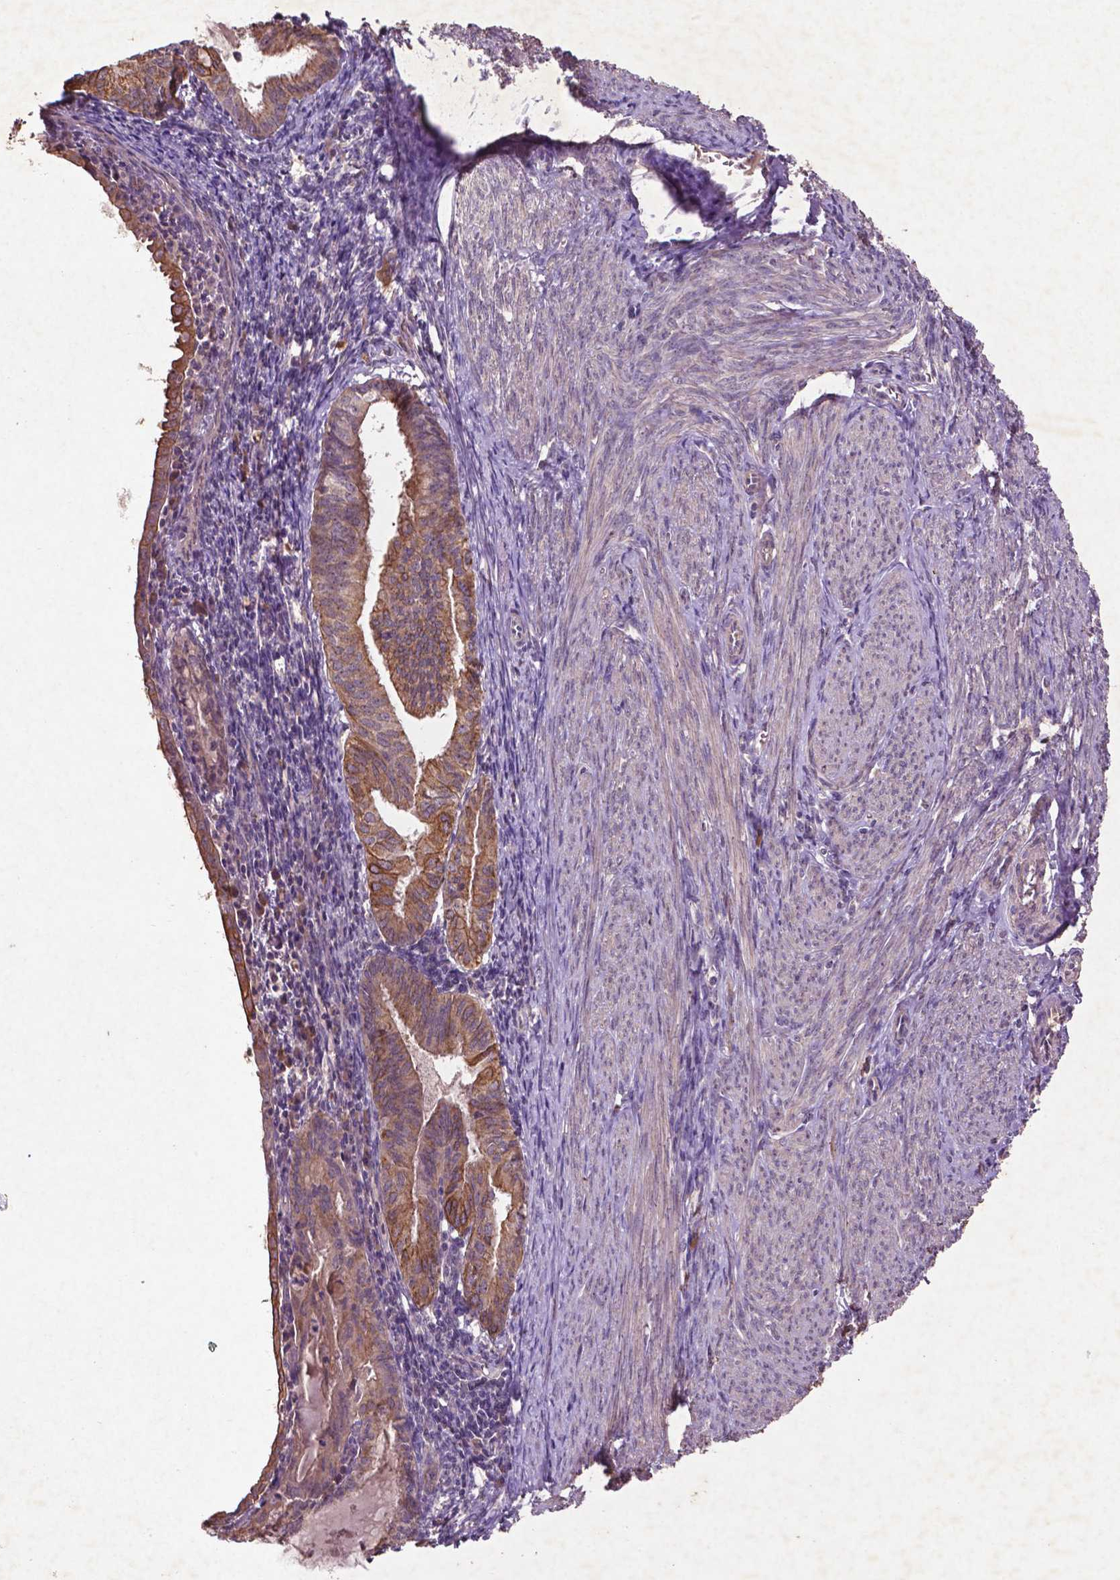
{"staining": {"intensity": "moderate", "quantity": ">75%", "location": "cytoplasmic/membranous"}, "tissue": "endometrial cancer", "cell_type": "Tumor cells", "image_type": "cancer", "snomed": [{"axis": "morphology", "description": "Carcinoma, NOS"}, {"axis": "topography", "description": "Endometrium"}], "caption": "DAB immunohistochemical staining of carcinoma (endometrial) displays moderate cytoplasmic/membranous protein positivity in approximately >75% of tumor cells. The protein is shown in brown color, while the nuclei are stained blue.", "gene": "COQ2", "patient": {"sex": "female", "age": 62}}